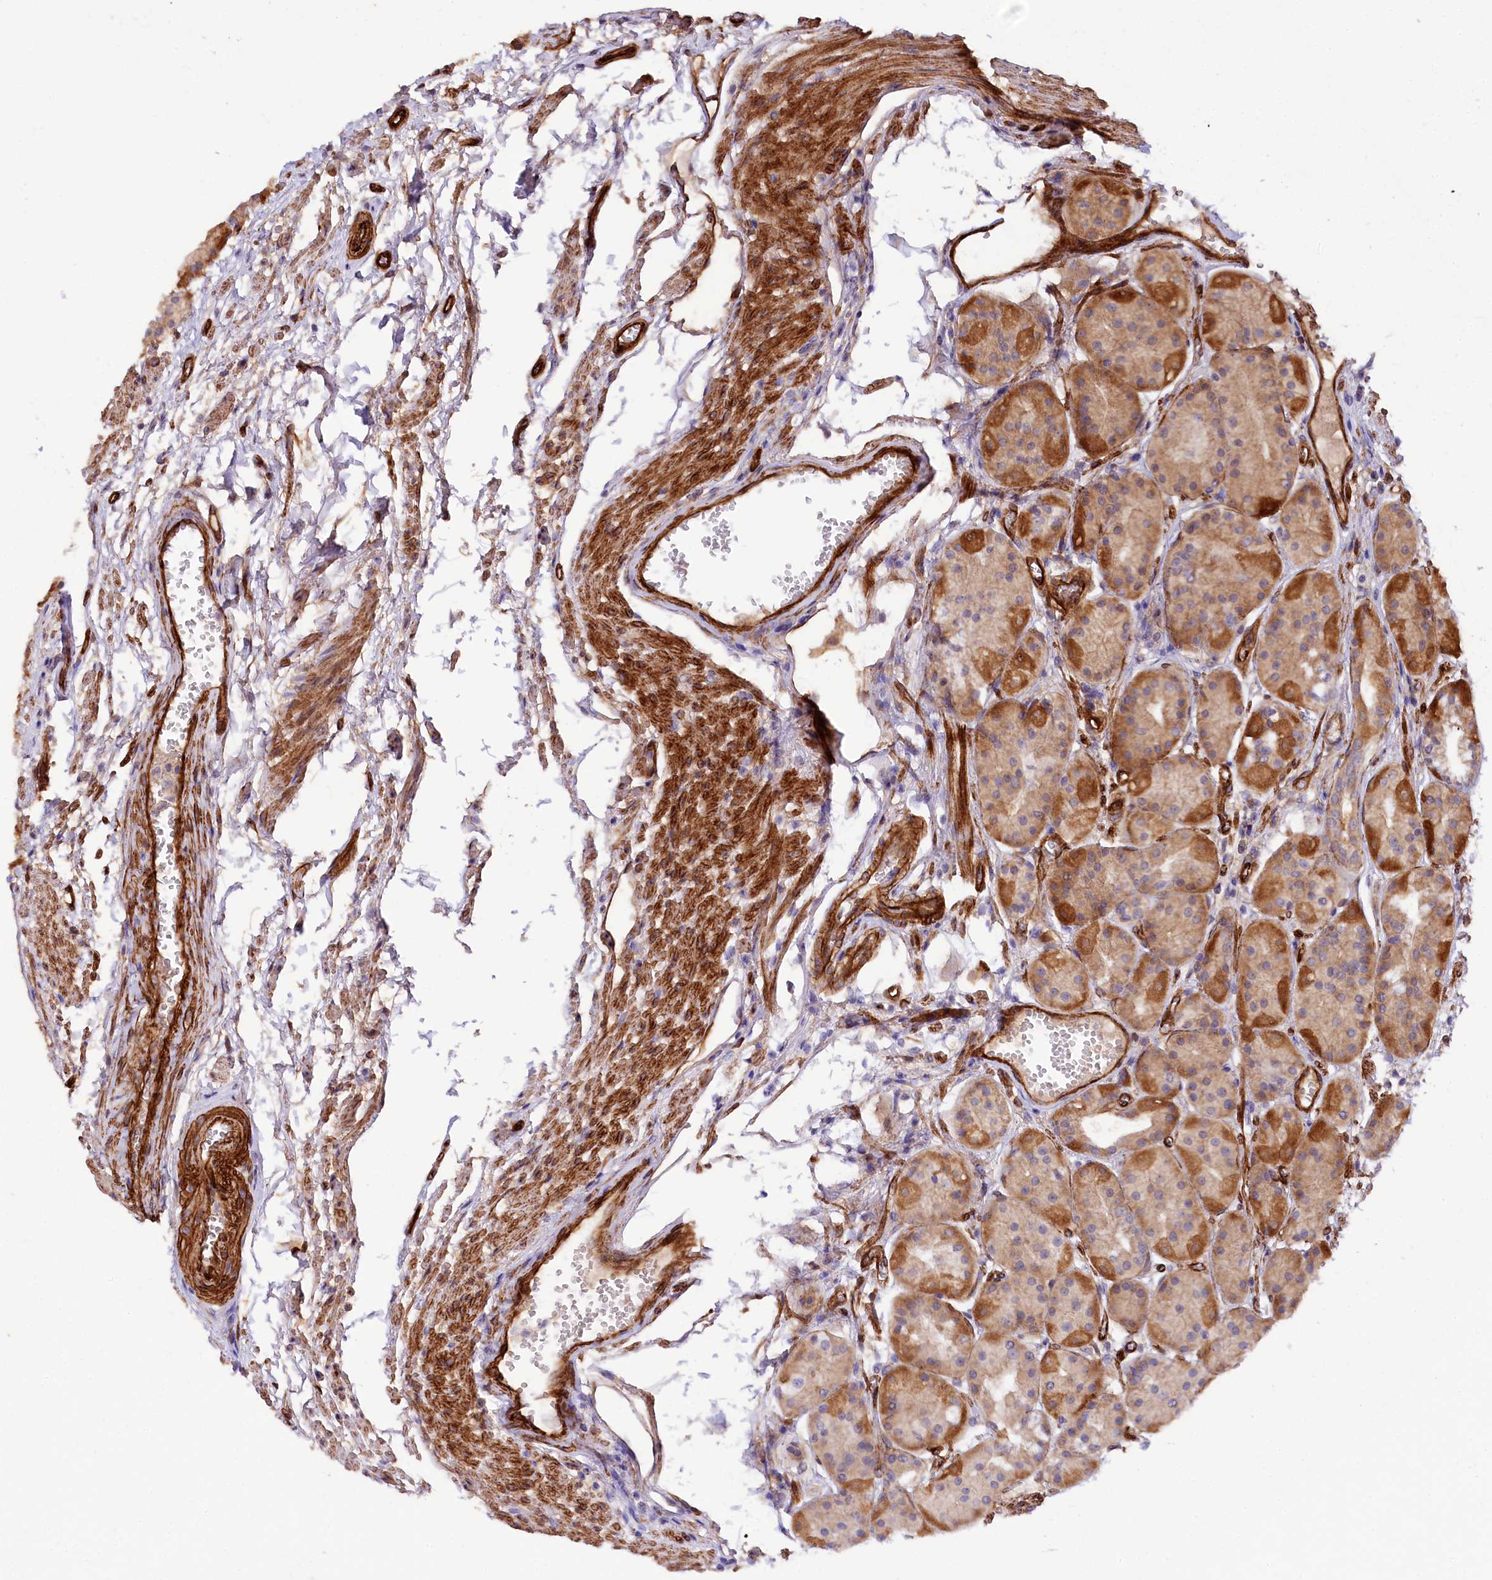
{"staining": {"intensity": "moderate", "quantity": ">75%", "location": "cytoplasmic/membranous"}, "tissue": "stomach", "cell_type": "Glandular cells", "image_type": "normal", "snomed": [{"axis": "morphology", "description": "Normal tissue, NOS"}, {"axis": "topography", "description": "Stomach, upper"}], "caption": "Protein expression analysis of benign stomach displays moderate cytoplasmic/membranous staining in about >75% of glandular cells. (DAB IHC, brown staining for protein, blue staining for nuclei).", "gene": "SPATS2", "patient": {"sex": "male", "age": 72}}